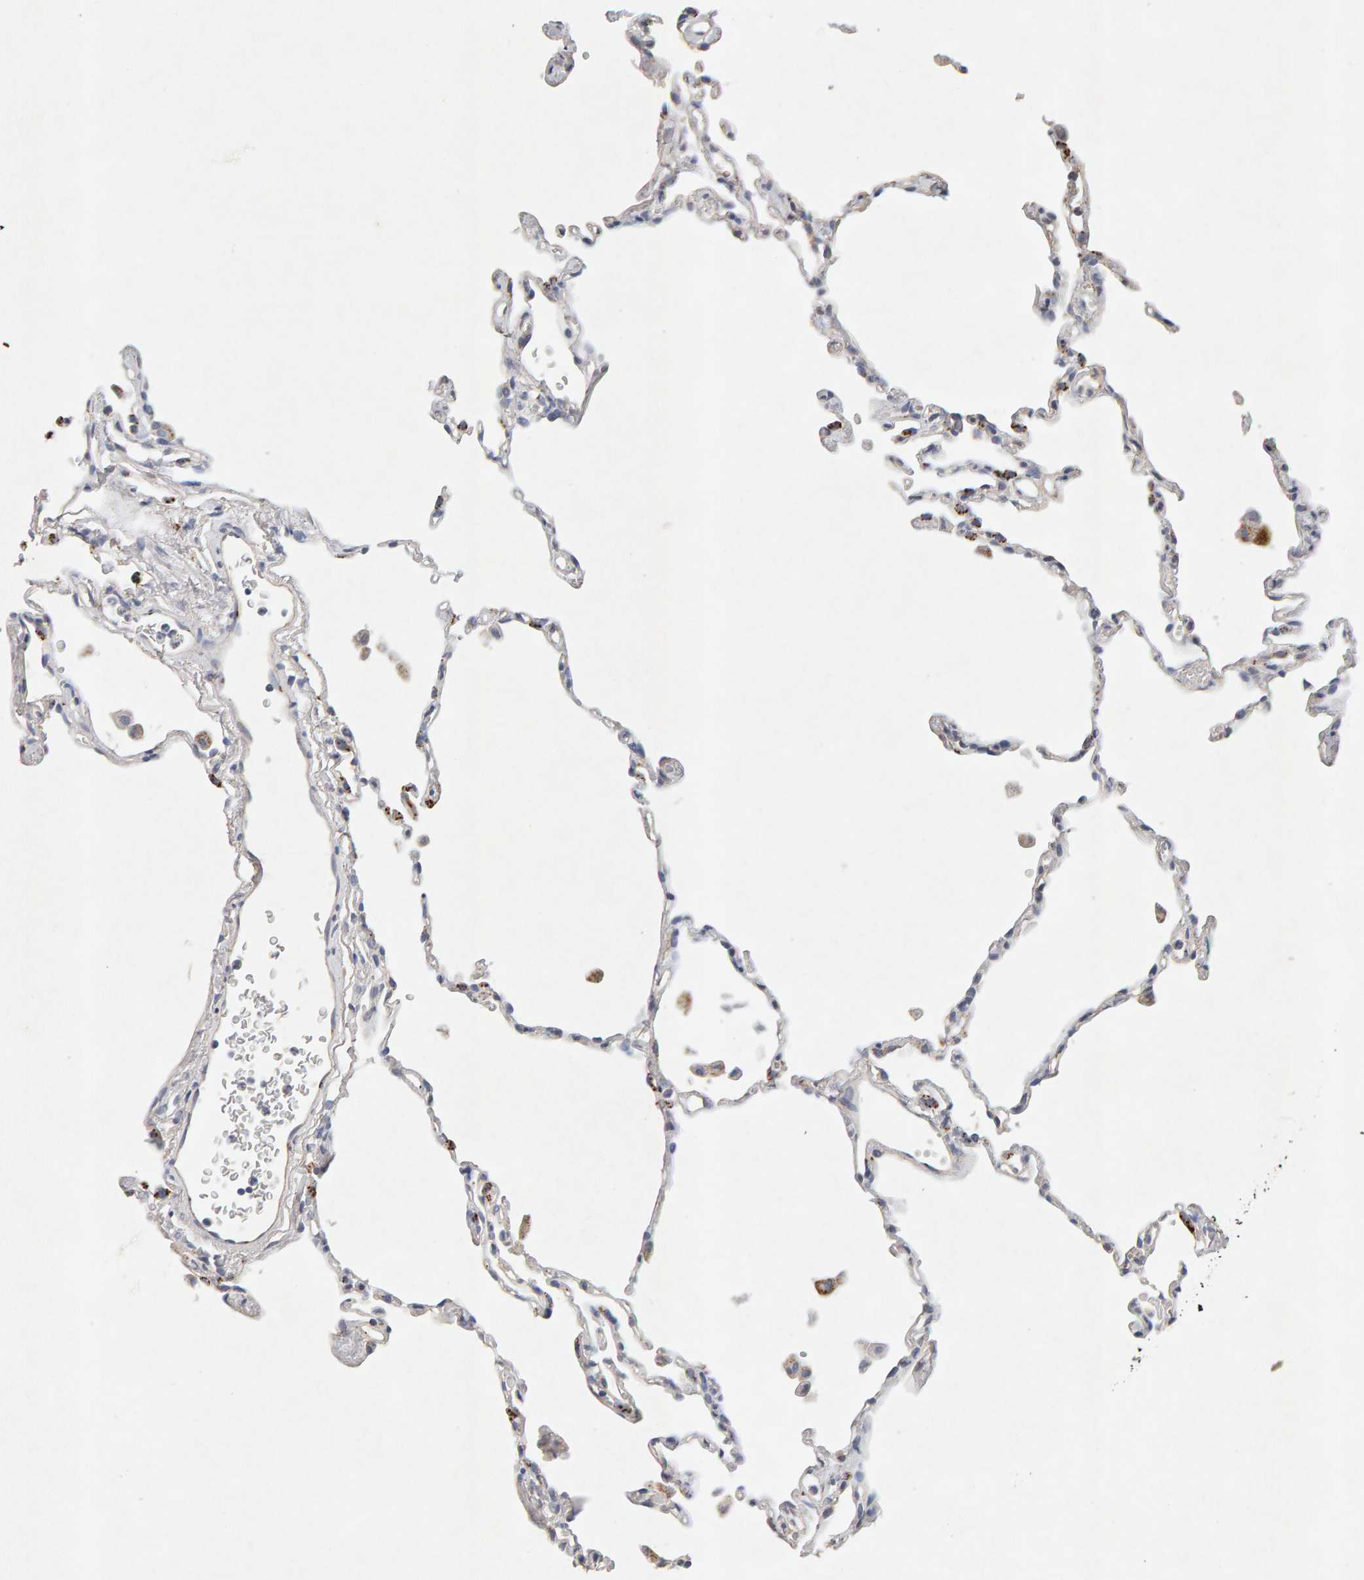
{"staining": {"intensity": "strong", "quantity": "<25%", "location": "cytoplasmic/membranous"}, "tissue": "lung", "cell_type": "Alveolar cells", "image_type": "normal", "snomed": [{"axis": "morphology", "description": "Normal tissue, NOS"}, {"axis": "topography", "description": "Lung"}], "caption": "The histopathology image demonstrates staining of benign lung, revealing strong cytoplasmic/membranous protein expression (brown color) within alveolar cells.", "gene": "PTPRM", "patient": {"sex": "female", "age": 49}}